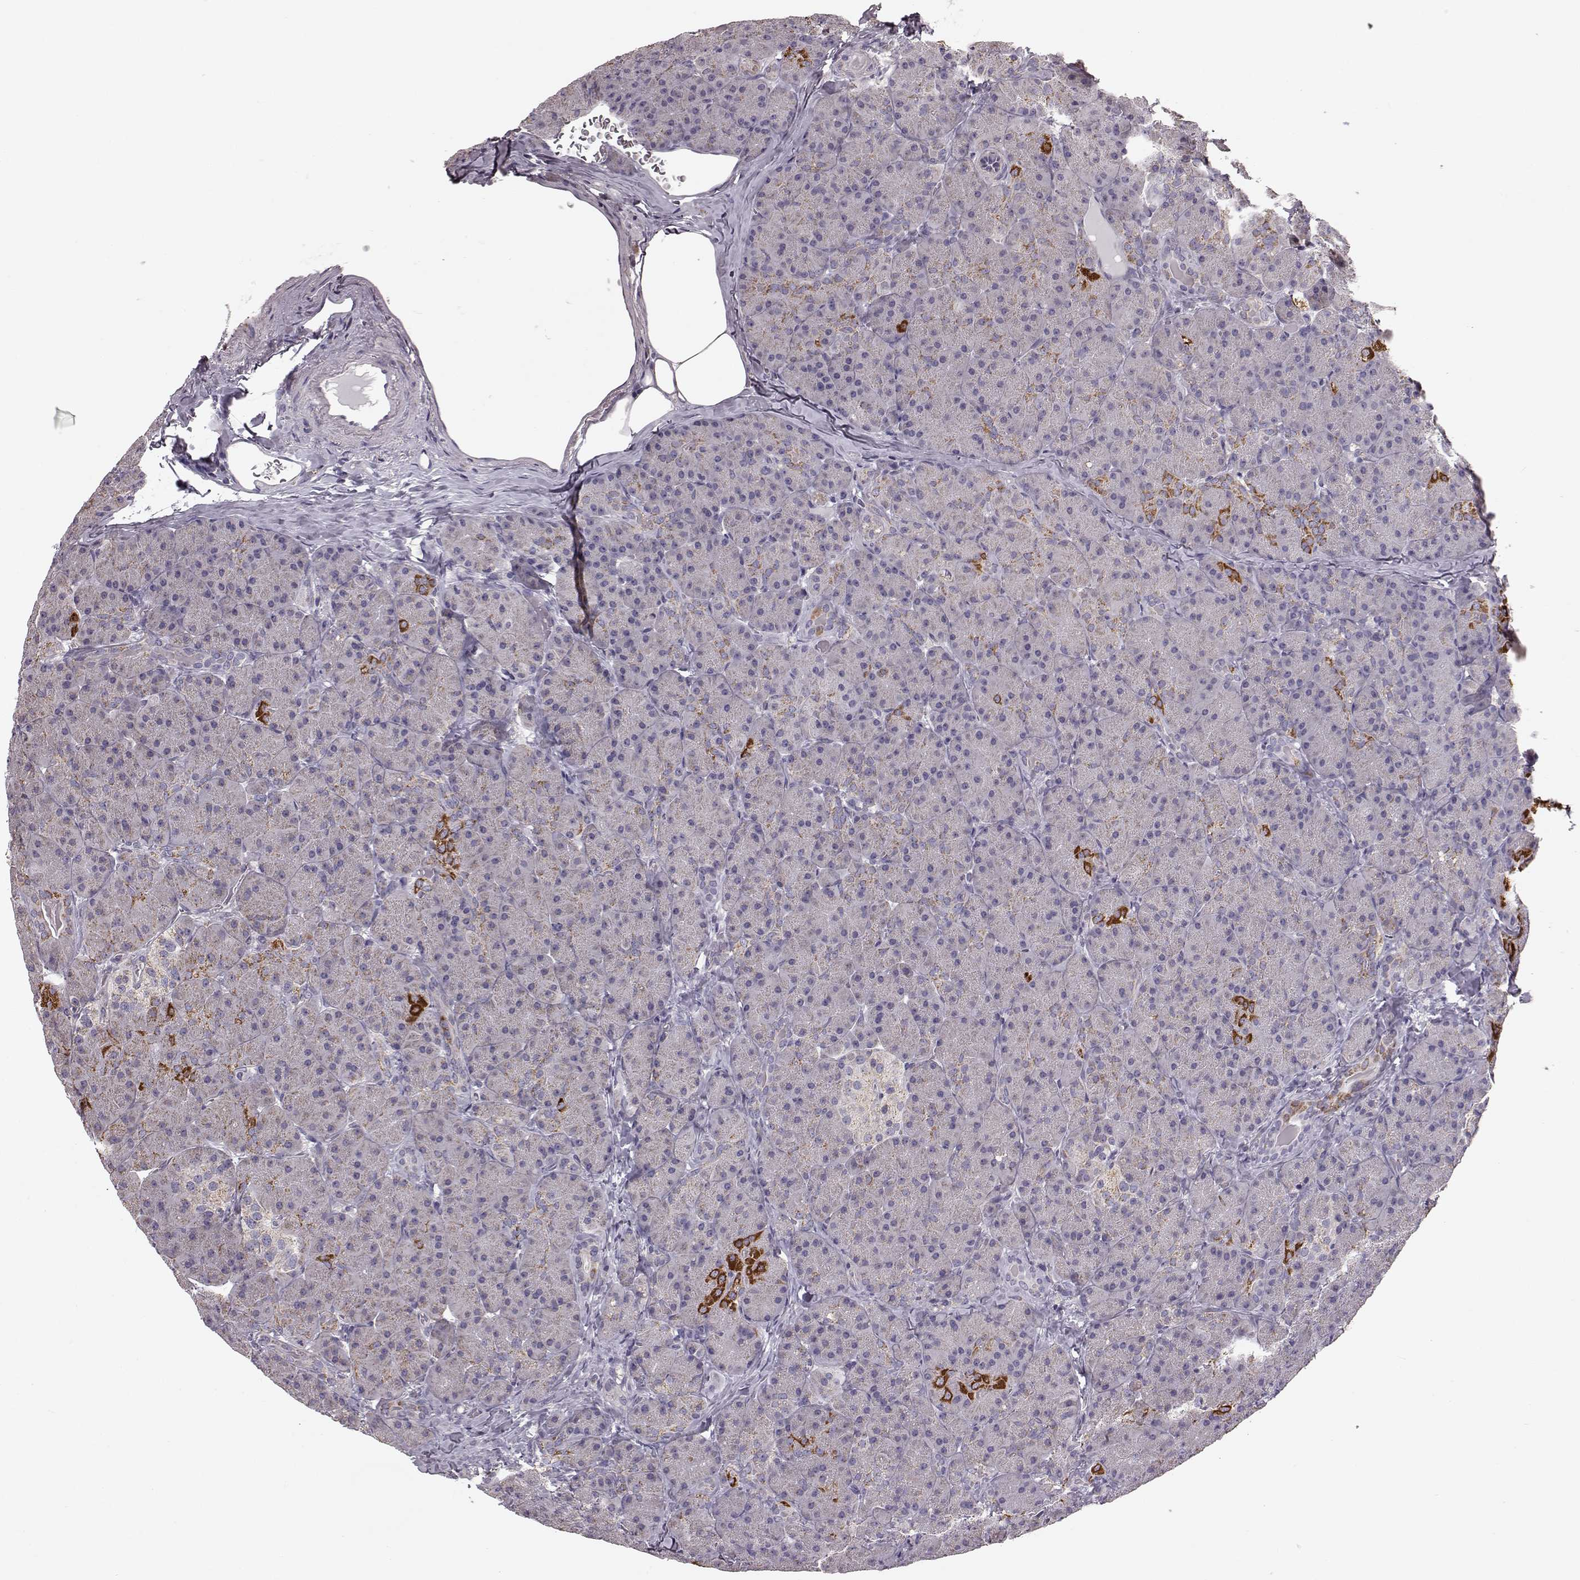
{"staining": {"intensity": "strong", "quantity": "<25%", "location": "cytoplasmic/membranous"}, "tissue": "pancreas", "cell_type": "Exocrine glandular cells", "image_type": "normal", "snomed": [{"axis": "morphology", "description": "Normal tissue, NOS"}, {"axis": "topography", "description": "Pancreas"}], "caption": "Protein staining by immunohistochemistry (IHC) reveals strong cytoplasmic/membranous expression in approximately <25% of exocrine glandular cells in benign pancreas. The protein of interest is stained brown, and the nuclei are stained in blue (DAB (3,3'-diaminobenzidine) IHC with brightfield microscopy, high magnification).", "gene": "FAM8A1", "patient": {"sex": "male", "age": 57}}